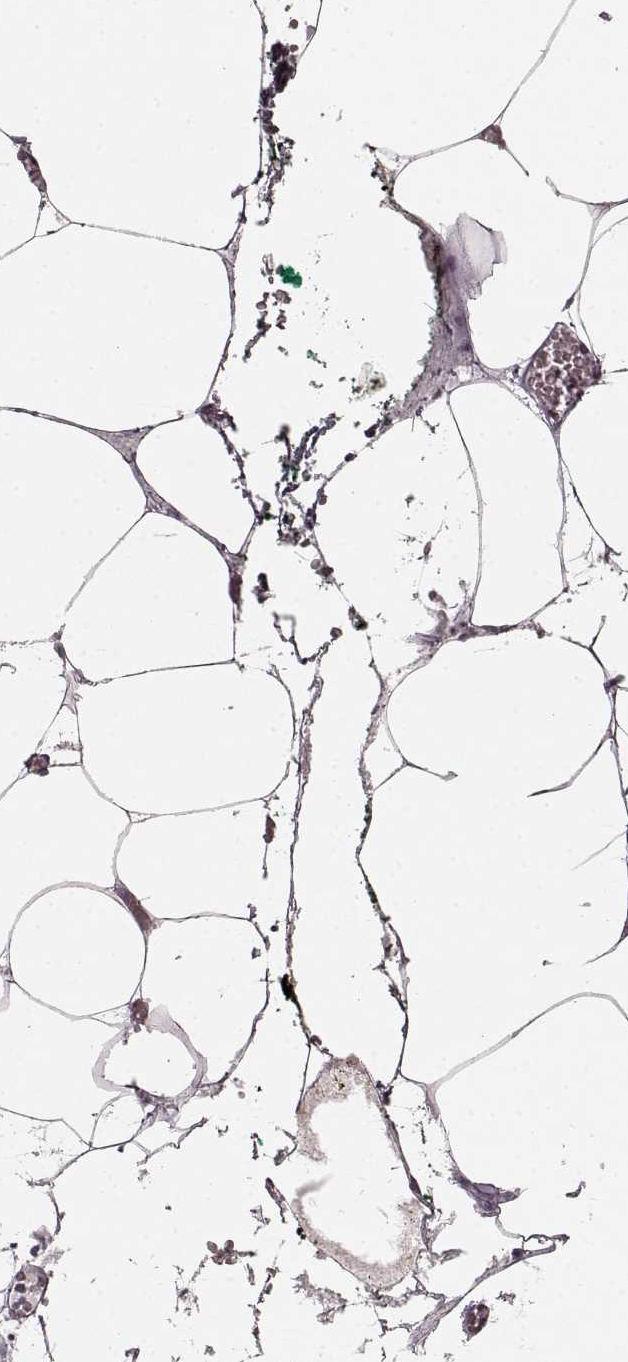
{"staining": {"intensity": "negative", "quantity": "none", "location": "none"}, "tissue": "adipose tissue", "cell_type": "Adipocytes", "image_type": "normal", "snomed": [{"axis": "morphology", "description": "Normal tissue, NOS"}, {"axis": "topography", "description": "Adipose tissue"}, {"axis": "topography", "description": "Pancreas"}, {"axis": "topography", "description": "Peripheral nerve tissue"}], "caption": "This is an IHC micrograph of unremarkable human adipose tissue. There is no staining in adipocytes.", "gene": "CD28", "patient": {"sex": "female", "age": 58}}